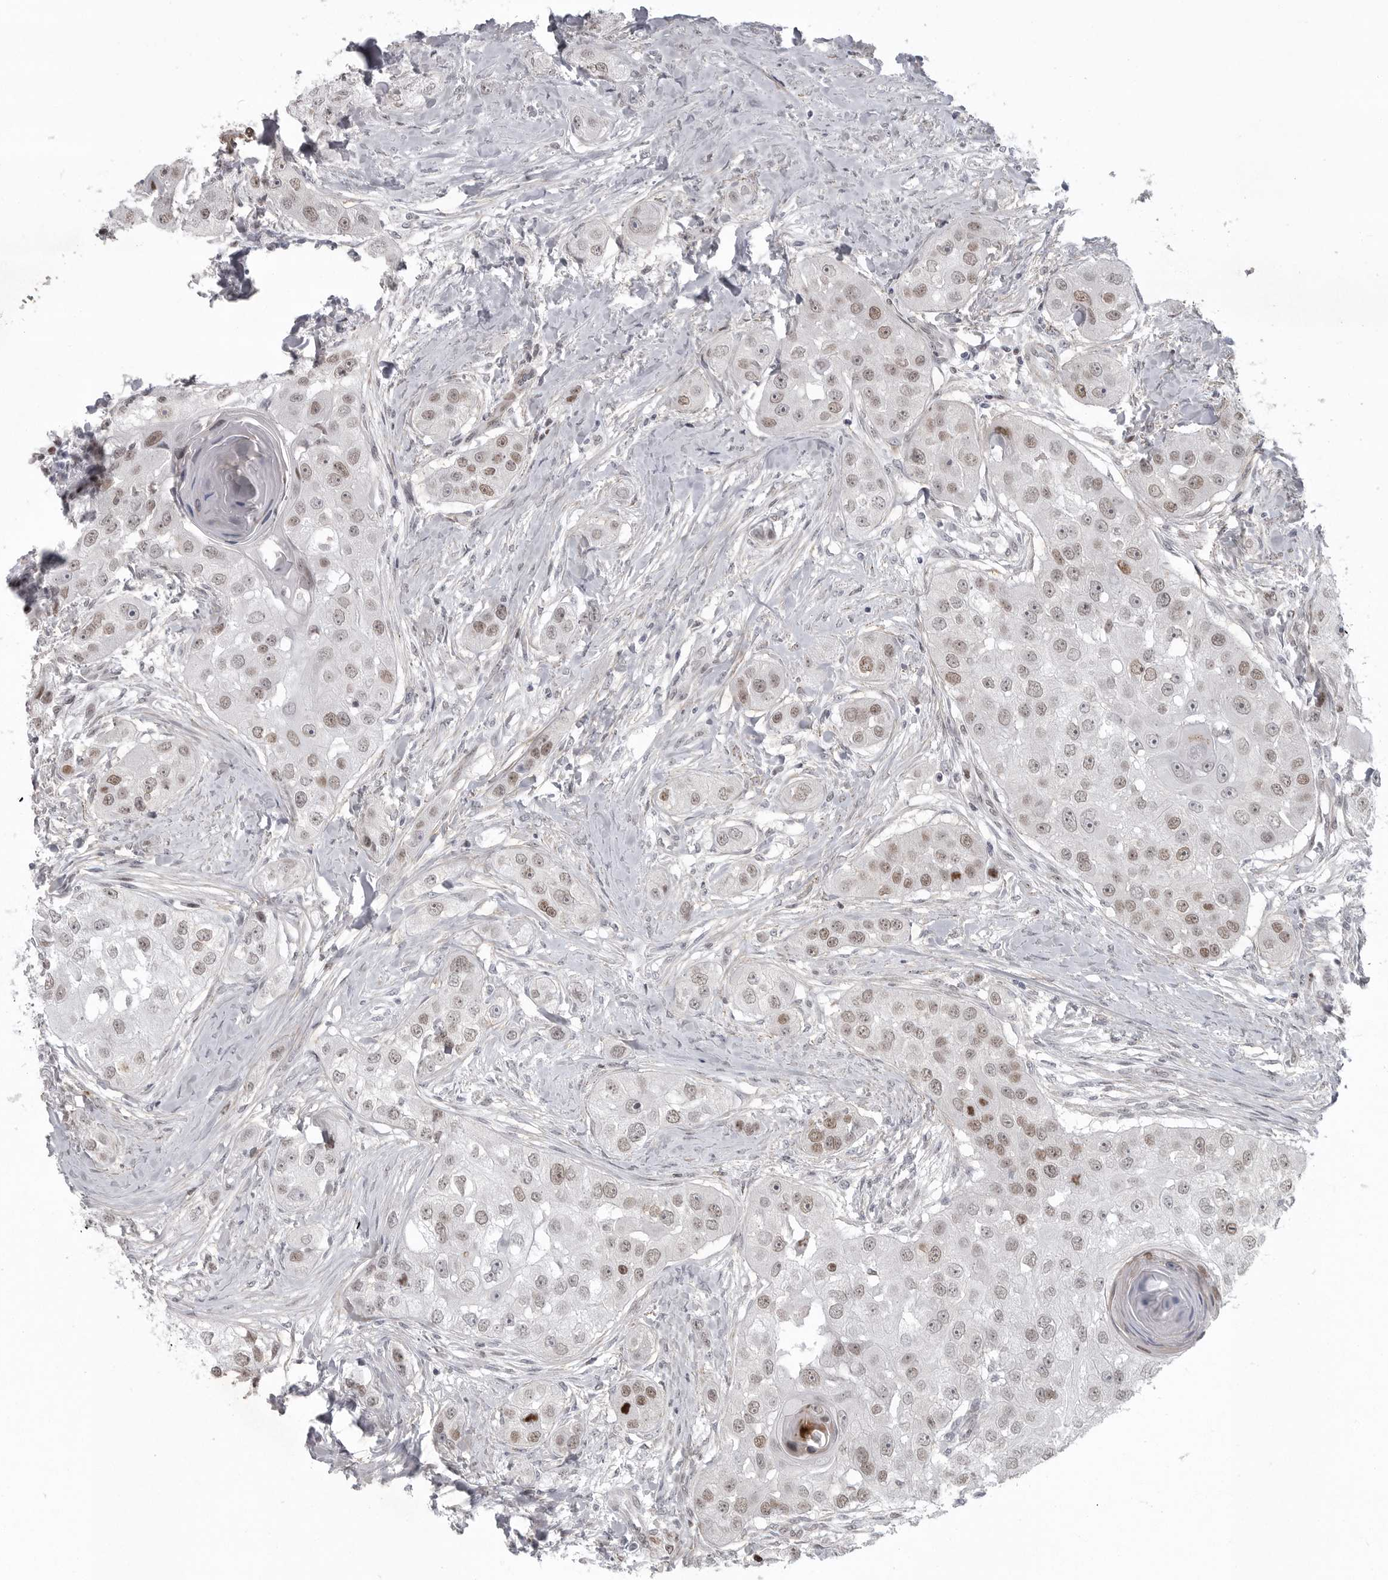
{"staining": {"intensity": "moderate", "quantity": "25%-75%", "location": "nuclear"}, "tissue": "head and neck cancer", "cell_type": "Tumor cells", "image_type": "cancer", "snomed": [{"axis": "morphology", "description": "Normal tissue, NOS"}, {"axis": "morphology", "description": "Squamous cell carcinoma, NOS"}, {"axis": "topography", "description": "Skeletal muscle"}, {"axis": "topography", "description": "Head-Neck"}], "caption": "A brown stain shows moderate nuclear staining of a protein in head and neck squamous cell carcinoma tumor cells.", "gene": "HMGN3", "patient": {"sex": "male", "age": 51}}